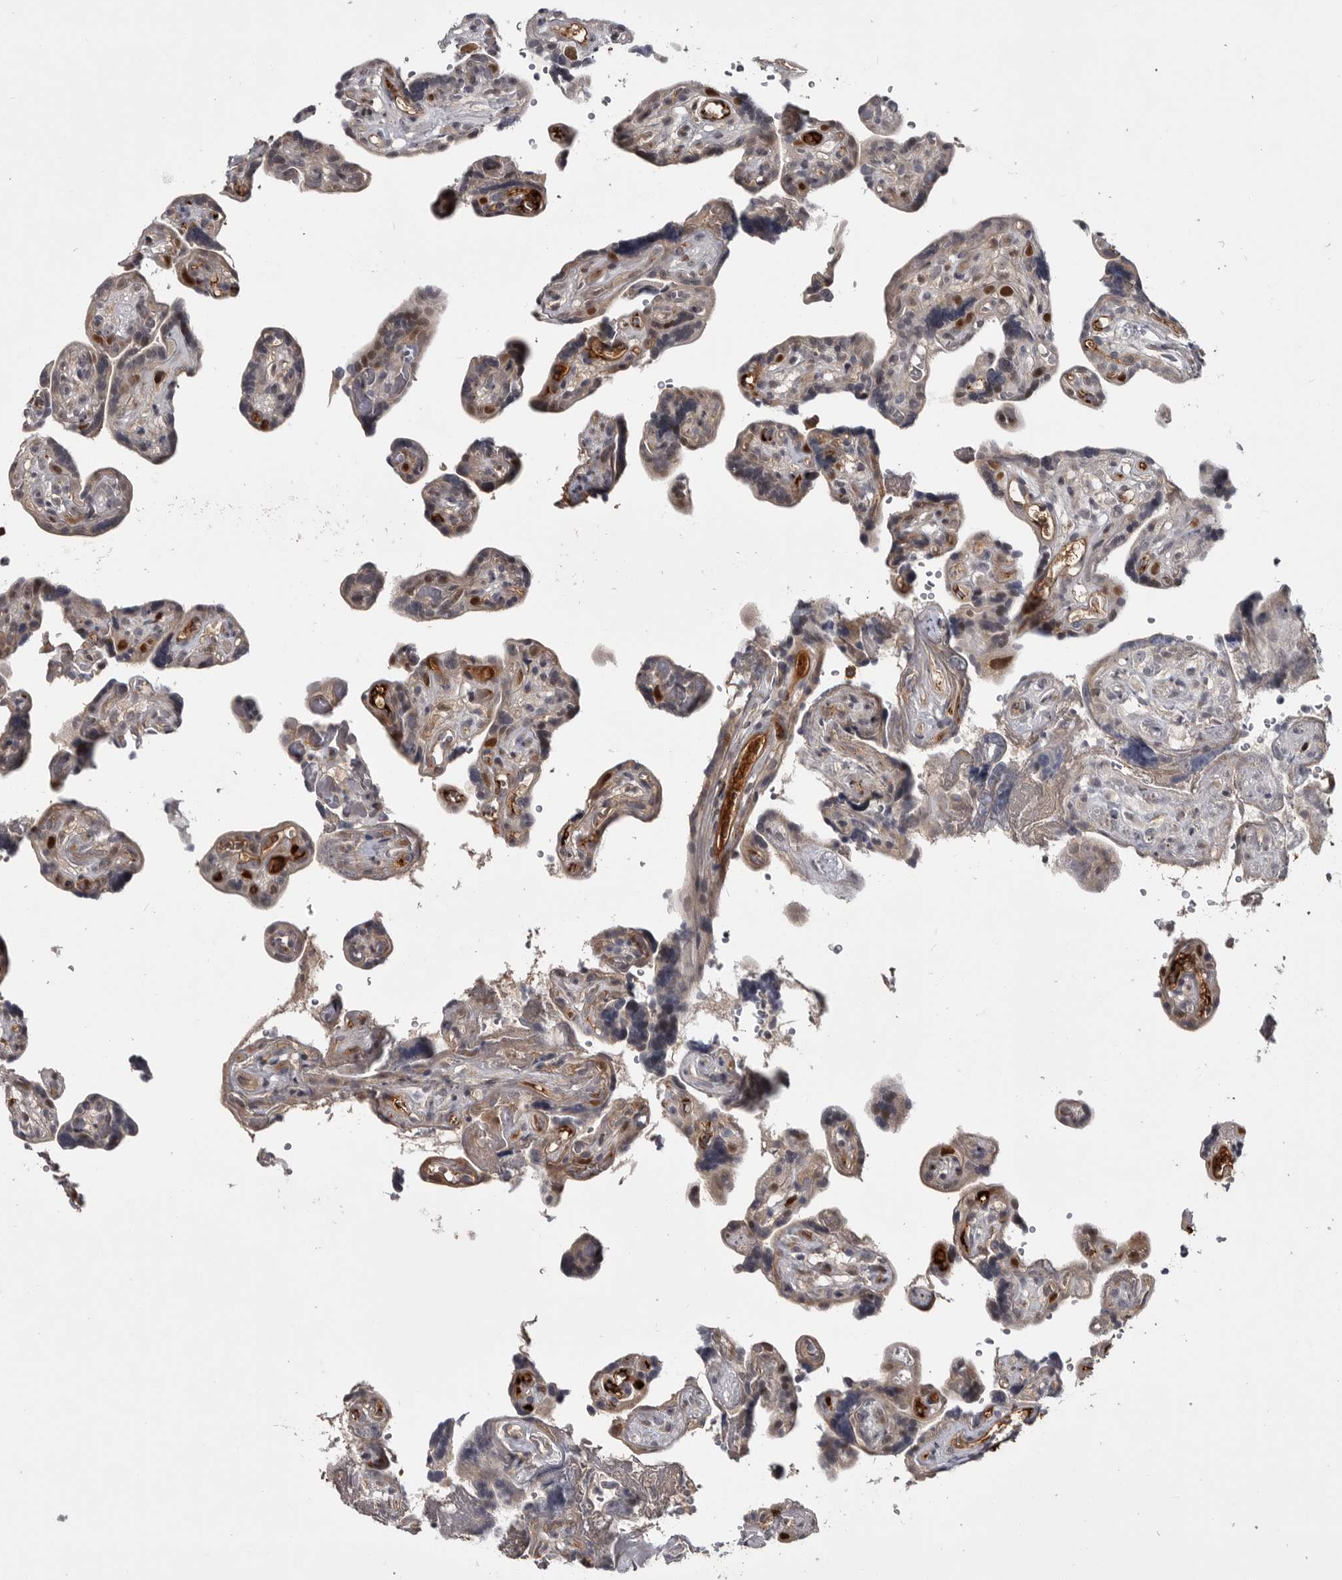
{"staining": {"intensity": "weak", "quantity": "<25%", "location": "cytoplasmic/membranous"}, "tissue": "placenta", "cell_type": "Decidual cells", "image_type": "normal", "snomed": [{"axis": "morphology", "description": "Normal tissue, NOS"}, {"axis": "topography", "description": "Placenta"}], "caption": "High magnification brightfield microscopy of normal placenta stained with DAB (brown) and counterstained with hematoxylin (blue): decidual cells show no significant expression.", "gene": "ZNF277", "patient": {"sex": "female", "age": 30}}